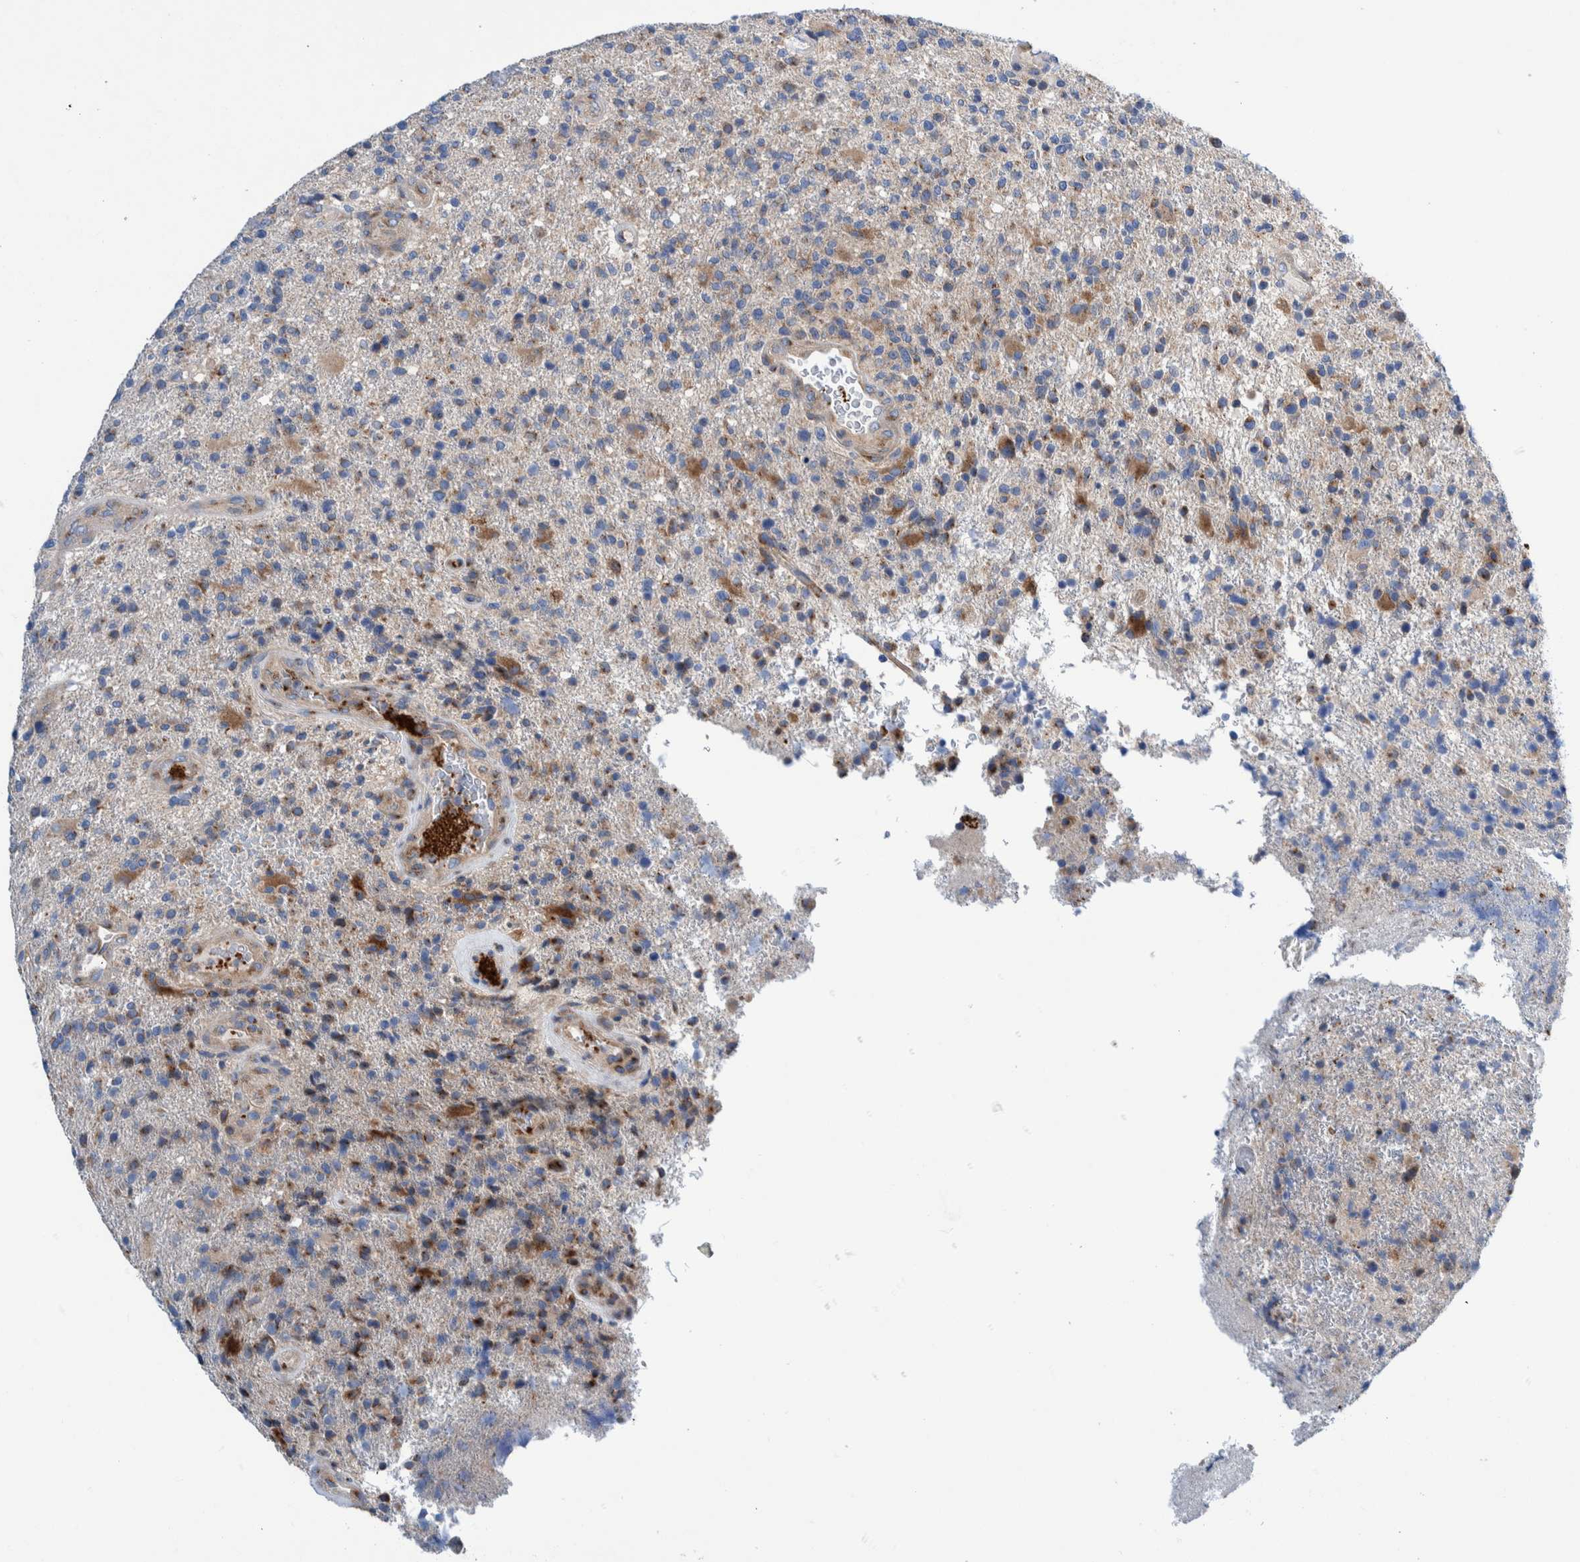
{"staining": {"intensity": "moderate", "quantity": "<25%", "location": "cytoplasmic/membranous"}, "tissue": "glioma", "cell_type": "Tumor cells", "image_type": "cancer", "snomed": [{"axis": "morphology", "description": "Glioma, malignant, High grade"}, {"axis": "topography", "description": "Brain"}], "caption": "Glioma stained with IHC displays moderate cytoplasmic/membranous positivity in approximately <25% of tumor cells. (Brightfield microscopy of DAB IHC at high magnification).", "gene": "TRIM58", "patient": {"sex": "male", "age": 72}}